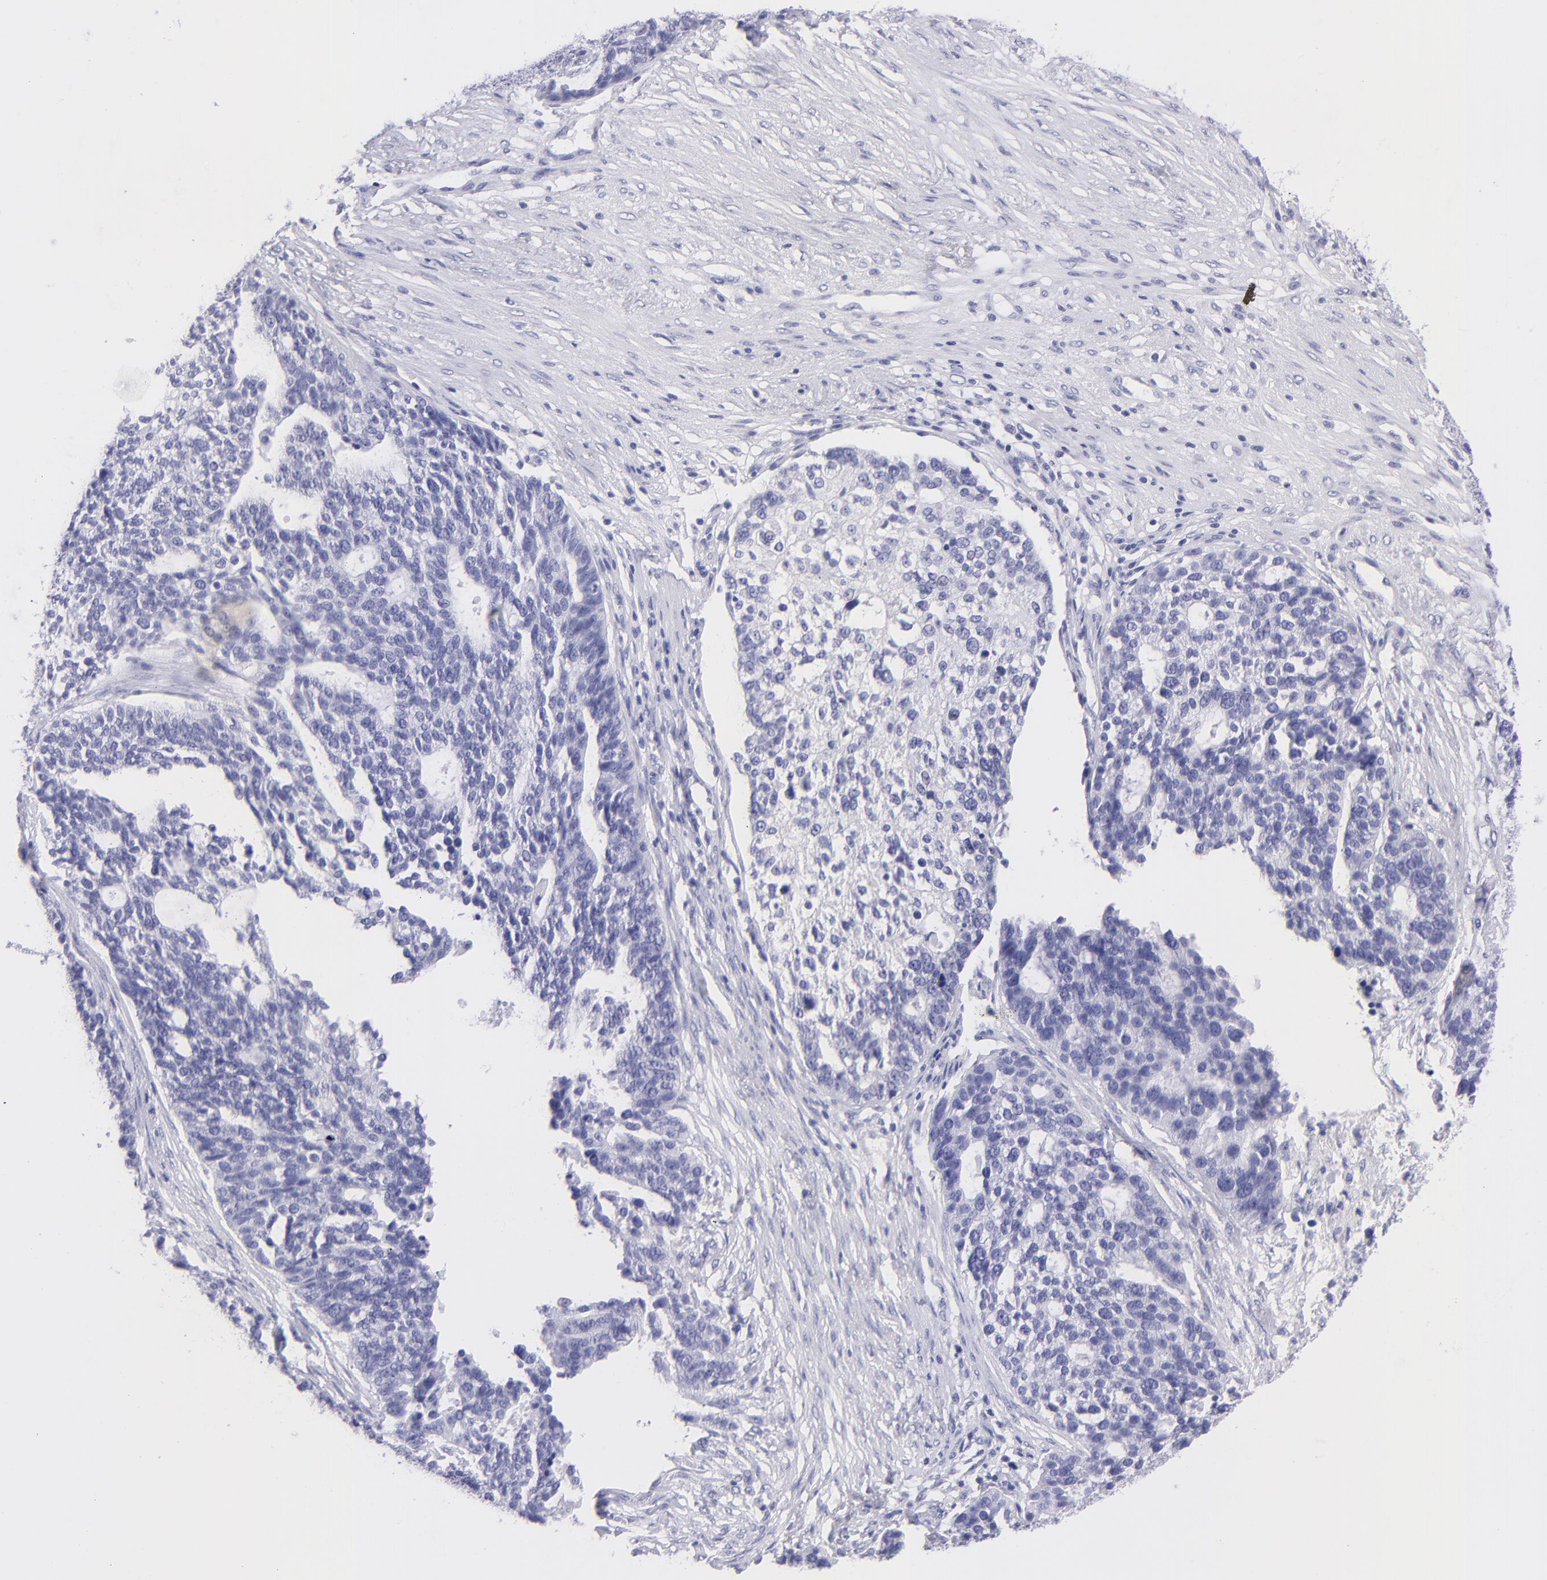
{"staining": {"intensity": "negative", "quantity": "none", "location": "none"}, "tissue": "ovarian cancer", "cell_type": "Tumor cells", "image_type": "cancer", "snomed": [{"axis": "morphology", "description": "Cystadenocarcinoma, serous, NOS"}, {"axis": "topography", "description": "Ovary"}], "caption": "There is no significant staining in tumor cells of ovarian serous cystadenocarcinoma. (Brightfield microscopy of DAB (3,3'-diaminobenzidine) immunohistochemistry at high magnification).", "gene": "CNP", "patient": {"sex": "female", "age": 59}}